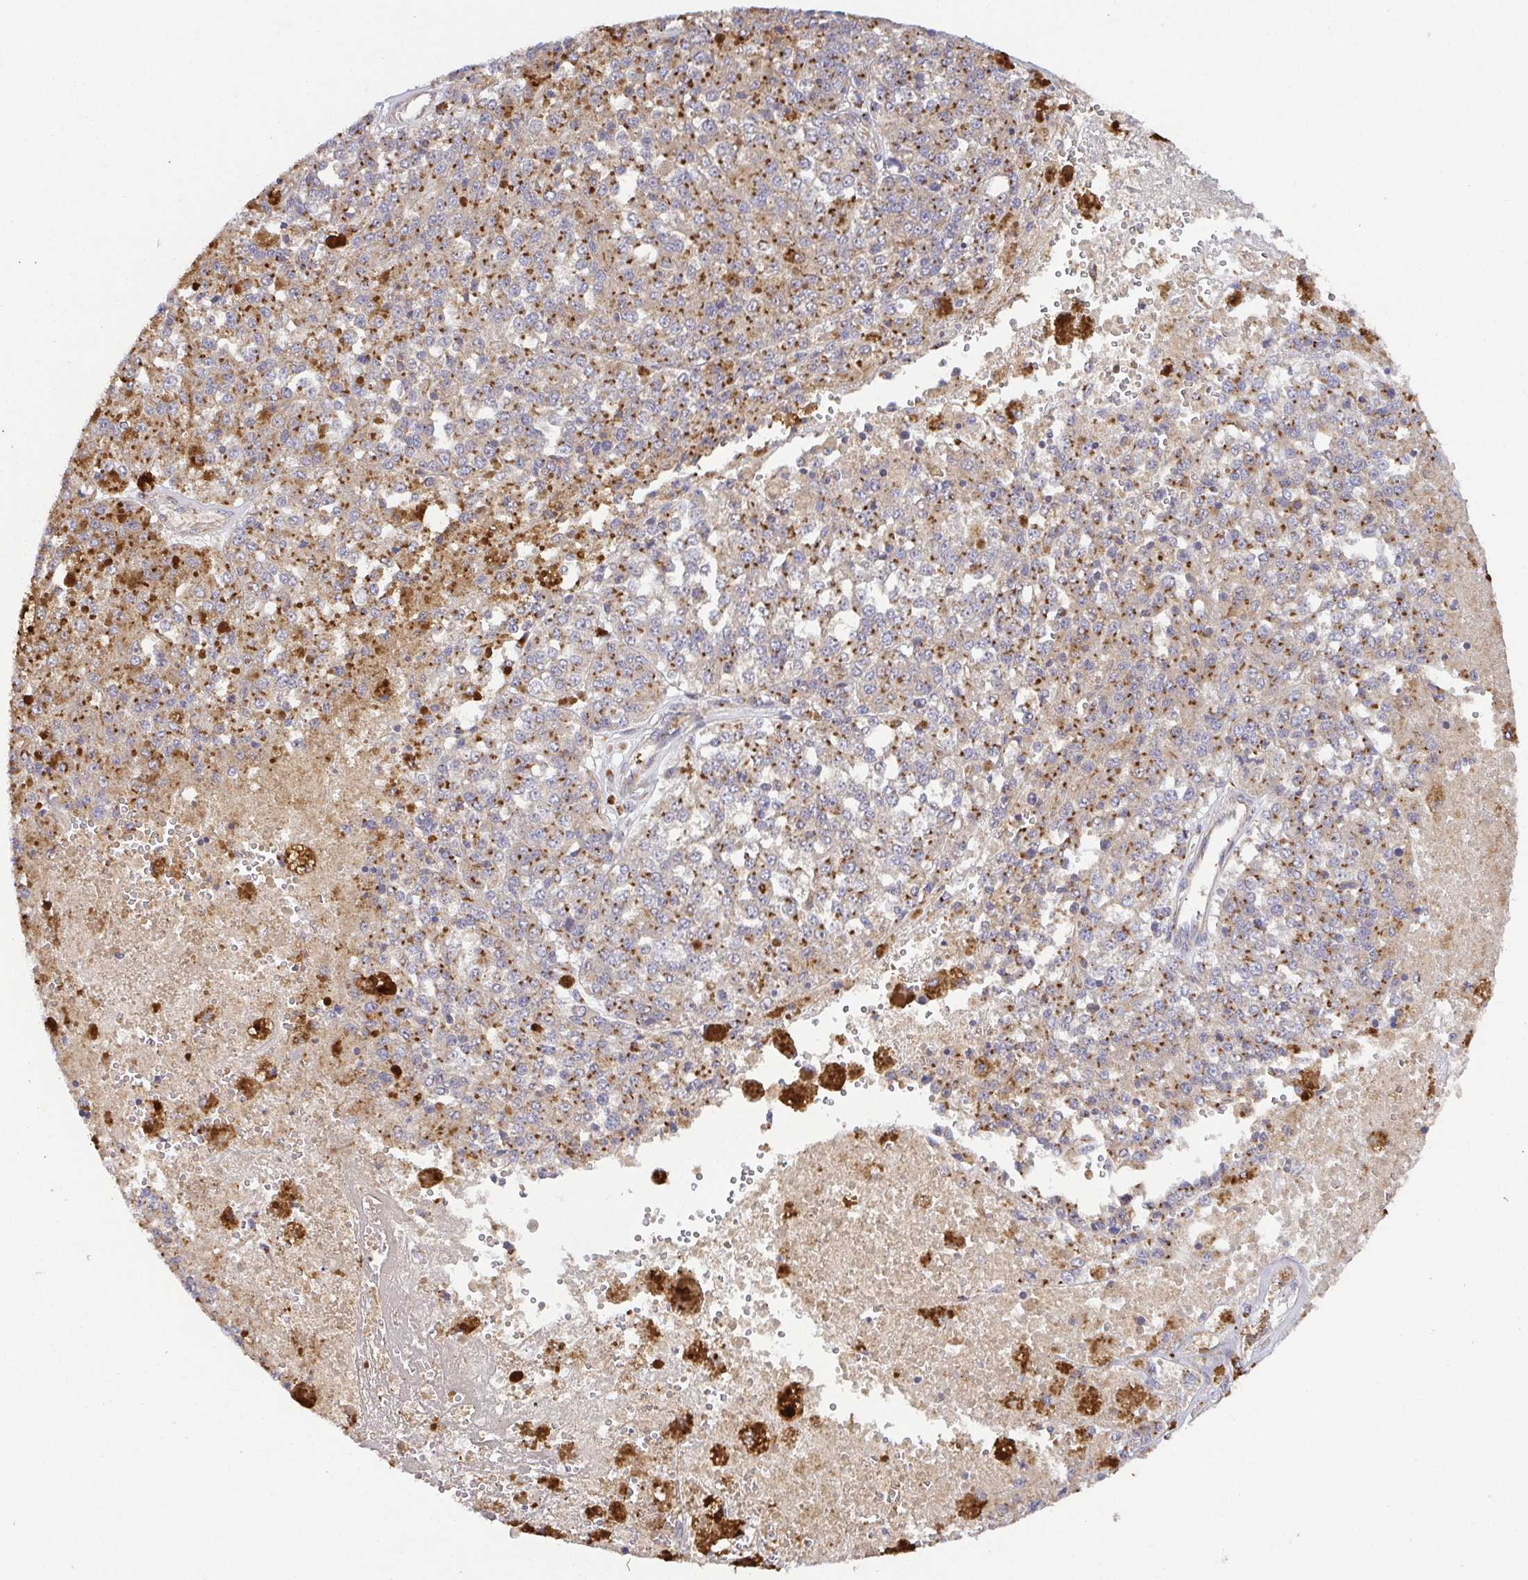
{"staining": {"intensity": "moderate", "quantity": ">75%", "location": "cytoplasmic/membranous"}, "tissue": "melanoma", "cell_type": "Tumor cells", "image_type": "cancer", "snomed": [{"axis": "morphology", "description": "Malignant melanoma, Metastatic site"}, {"axis": "topography", "description": "Lymph node"}], "caption": "This micrograph shows melanoma stained with immunohistochemistry (IHC) to label a protein in brown. The cytoplasmic/membranous of tumor cells show moderate positivity for the protein. Nuclei are counter-stained blue.", "gene": "TM9SF4", "patient": {"sex": "female", "age": 64}}